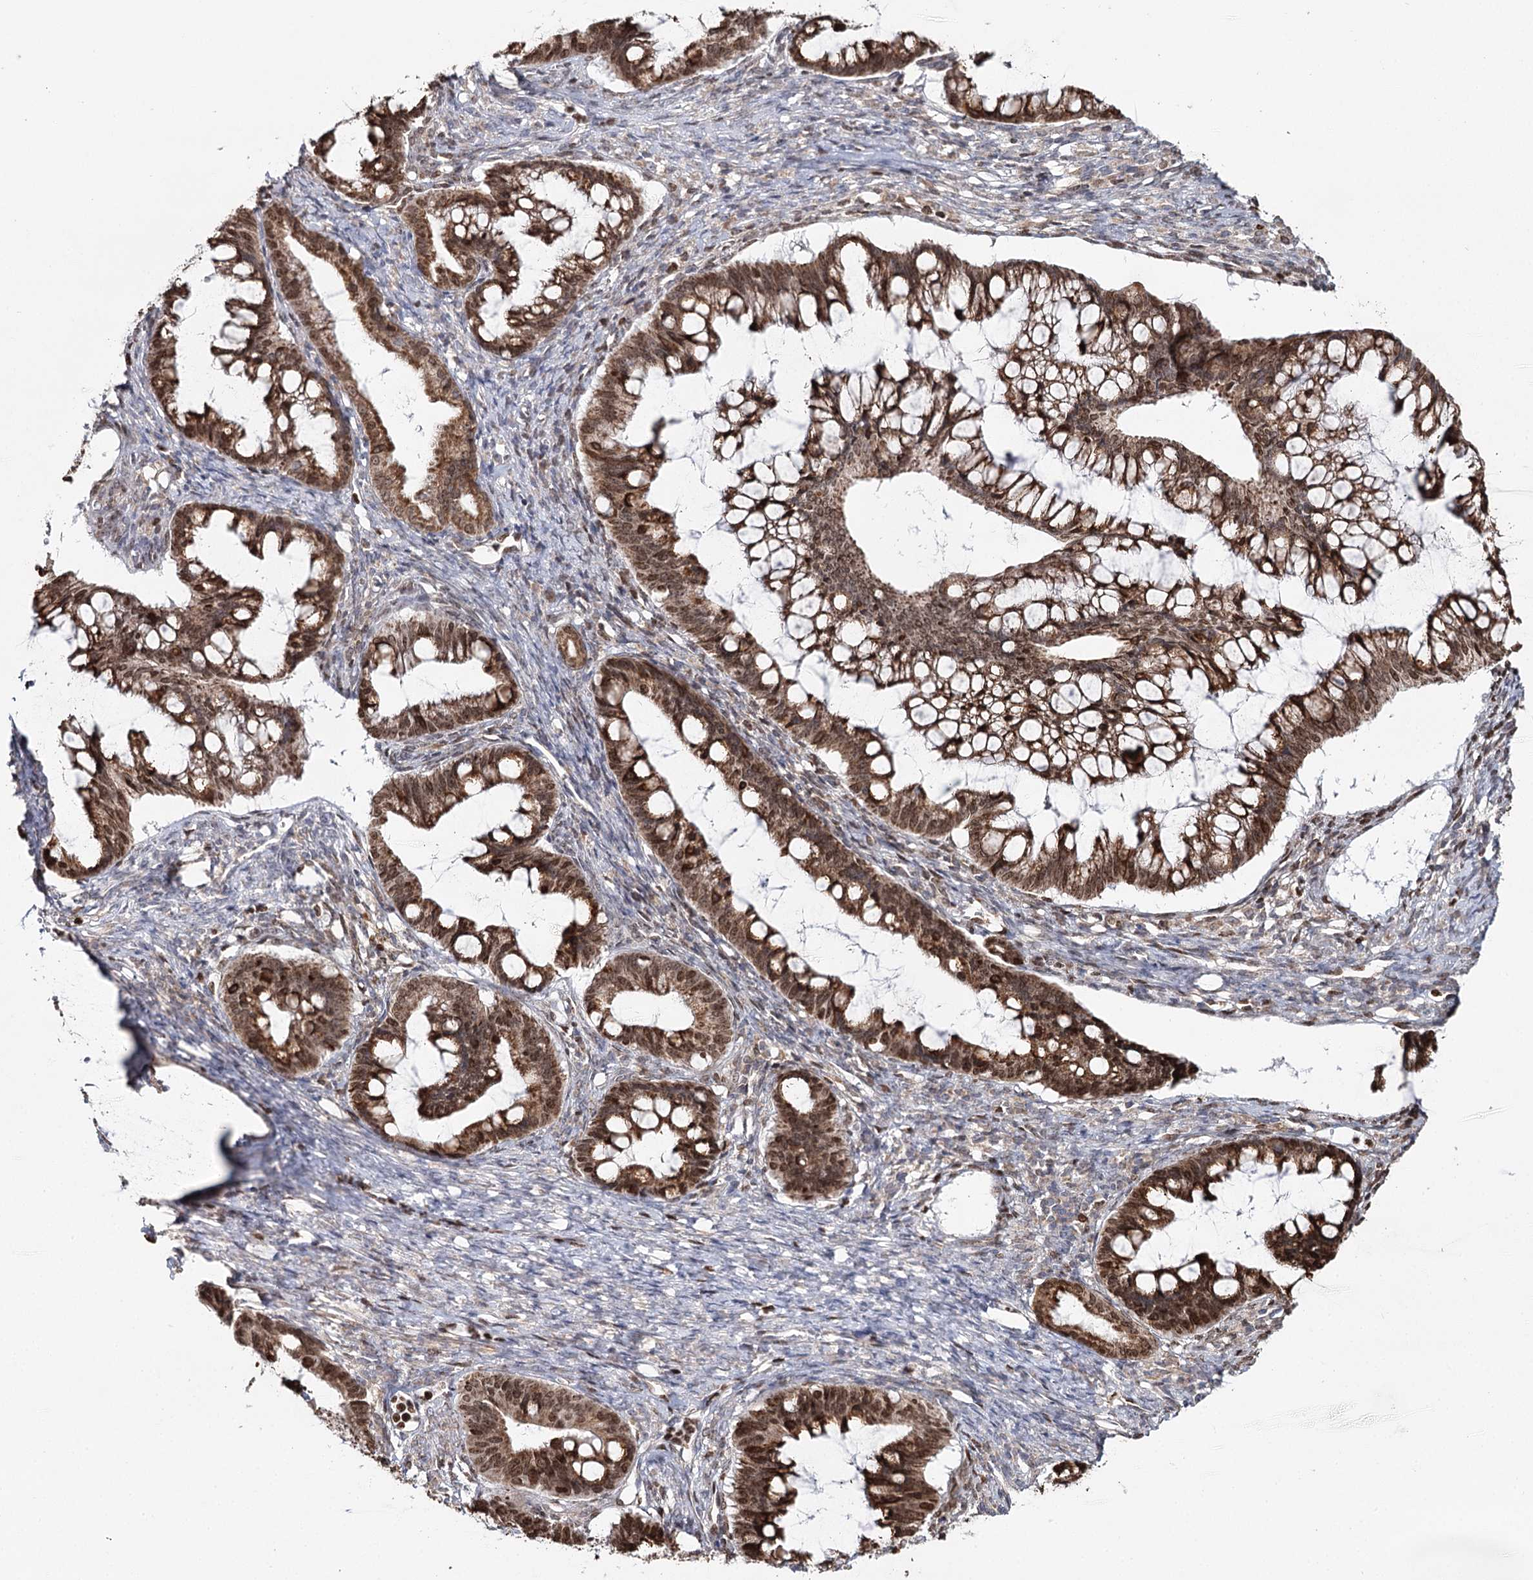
{"staining": {"intensity": "strong", "quantity": ">75%", "location": "cytoplasmic/membranous,nuclear"}, "tissue": "ovarian cancer", "cell_type": "Tumor cells", "image_type": "cancer", "snomed": [{"axis": "morphology", "description": "Cystadenocarcinoma, mucinous, NOS"}, {"axis": "topography", "description": "Ovary"}], "caption": "Approximately >75% of tumor cells in human ovarian cancer display strong cytoplasmic/membranous and nuclear protein staining as visualized by brown immunohistochemical staining.", "gene": "PDHX", "patient": {"sex": "female", "age": 73}}